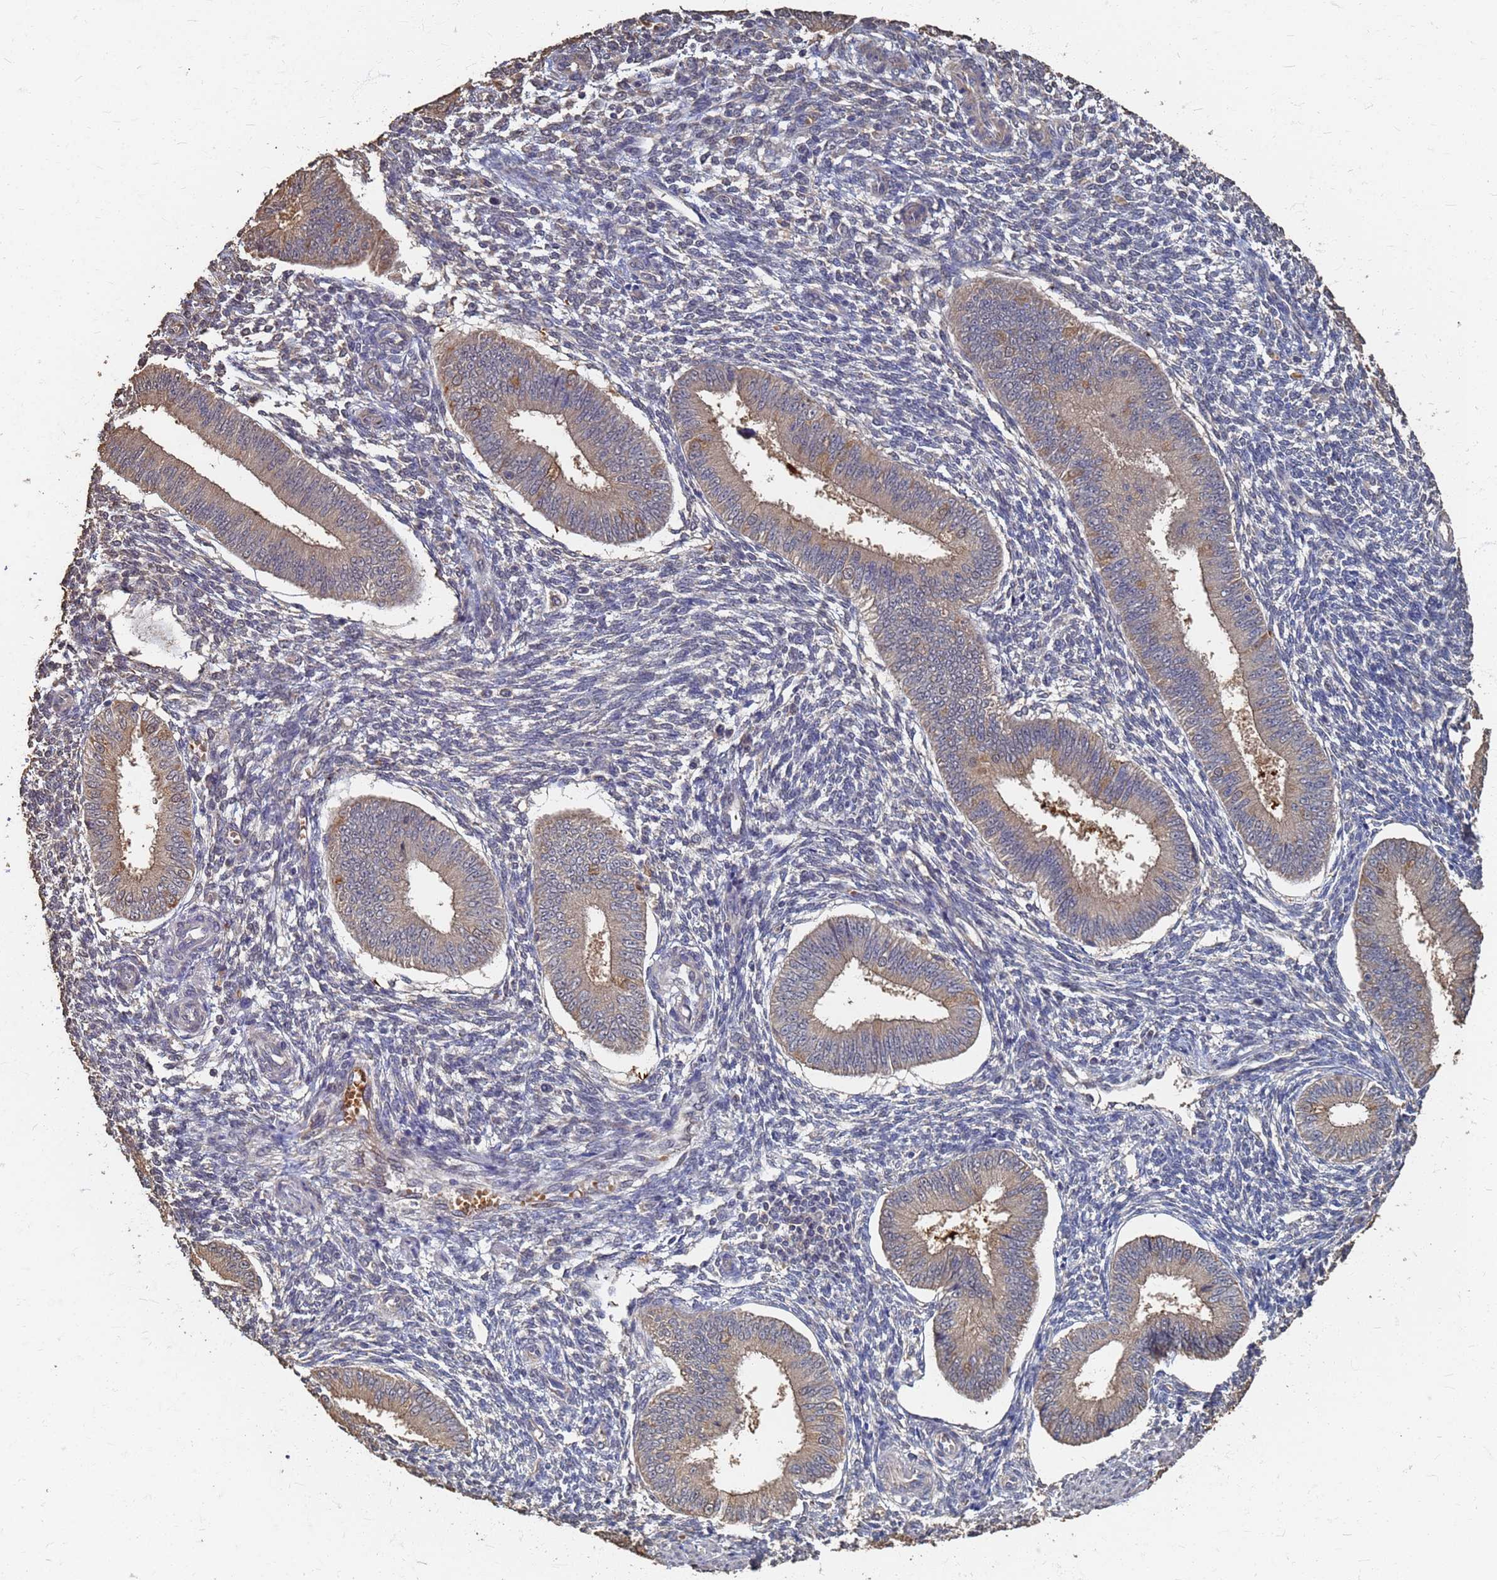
{"staining": {"intensity": "moderate", "quantity": "<25%", "location": "cytoplasmic/membranous"}, "tissue": "endometrium", "cell_type": "Cells in endometrial stroma", "image_type": "normal", "snomed": [{"axis": "morphology", "description": "Normal tissue, NOS"}, {"axis": "topography", "description": "Uterus"}, {"axis": "topography", "description": "Endometrium"}], "caption": "Endometrium stained with DAB (3,3'-diaminobenzidine) immunohistochemistry (IHC) displays low levels of moderate cytoplasmic/membranous positivity in approximately <25% of cells in endometrial stroma. (Brightfield microscopy of DAB IHC at high magnification).", "gene": "DPH5", "patient": {"sex": "female", "age": 48}}